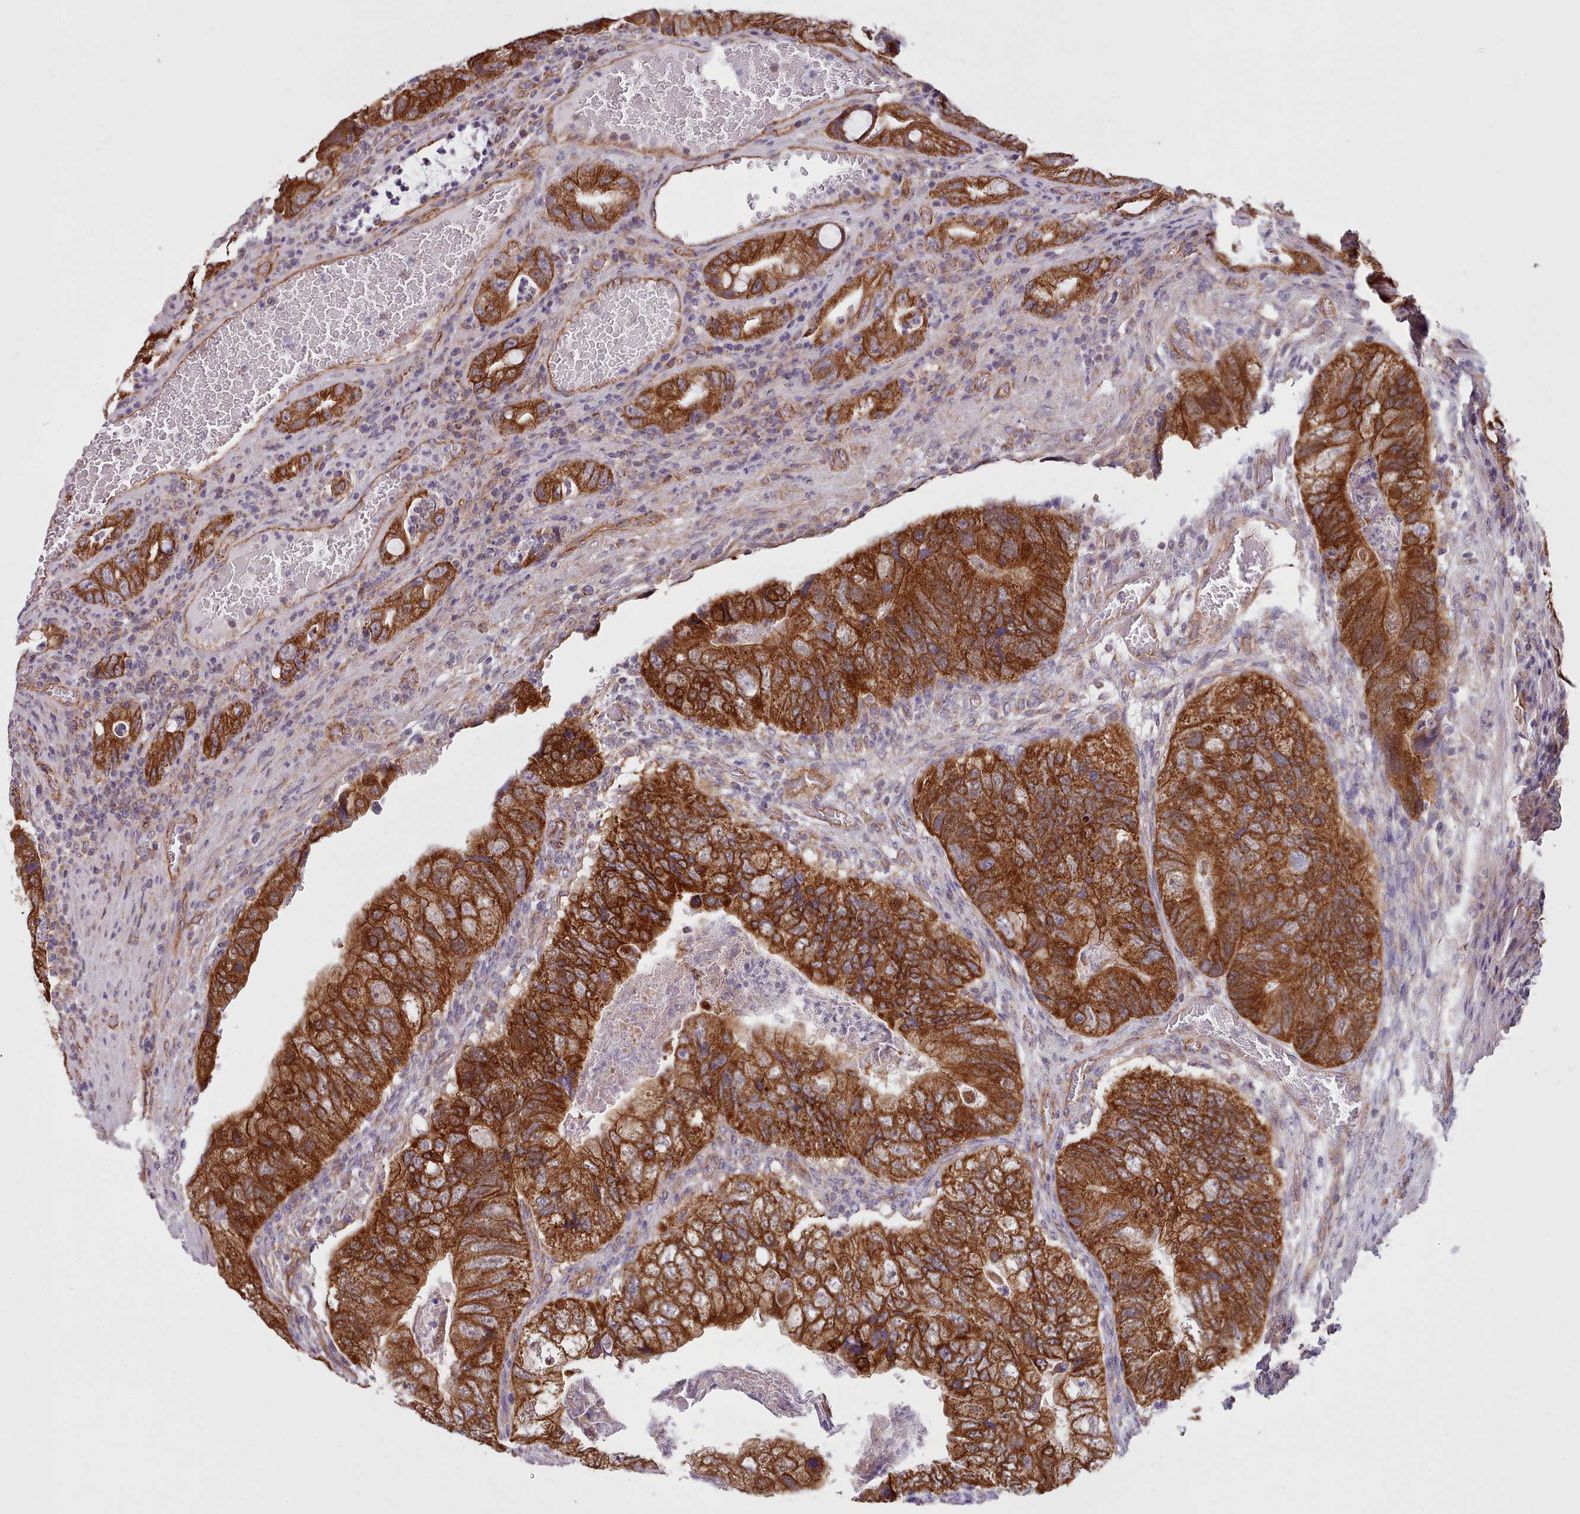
{"staining": {"intensity": "strong", "quantity": ">75%", "location": "cytoplasmic/membranous"}, "tissue": "colorectal cancer", "cell_type": "Tumor cells", "image_type": "cancer", "snomed": [{"axis": "morphology", "description": "Adenocarcinoma, NOS"}, {"axis": "topography", "description": "Rectum"}], "caption": "Immunohistochemical staining of colorectal cancer (adenocarcinoma) displays high levels of strong cytoplasmic/membranous expression in about >75% of tumor cells.", "gene": "MRPL46", "patient": {"sex": "male", "age": 63}}